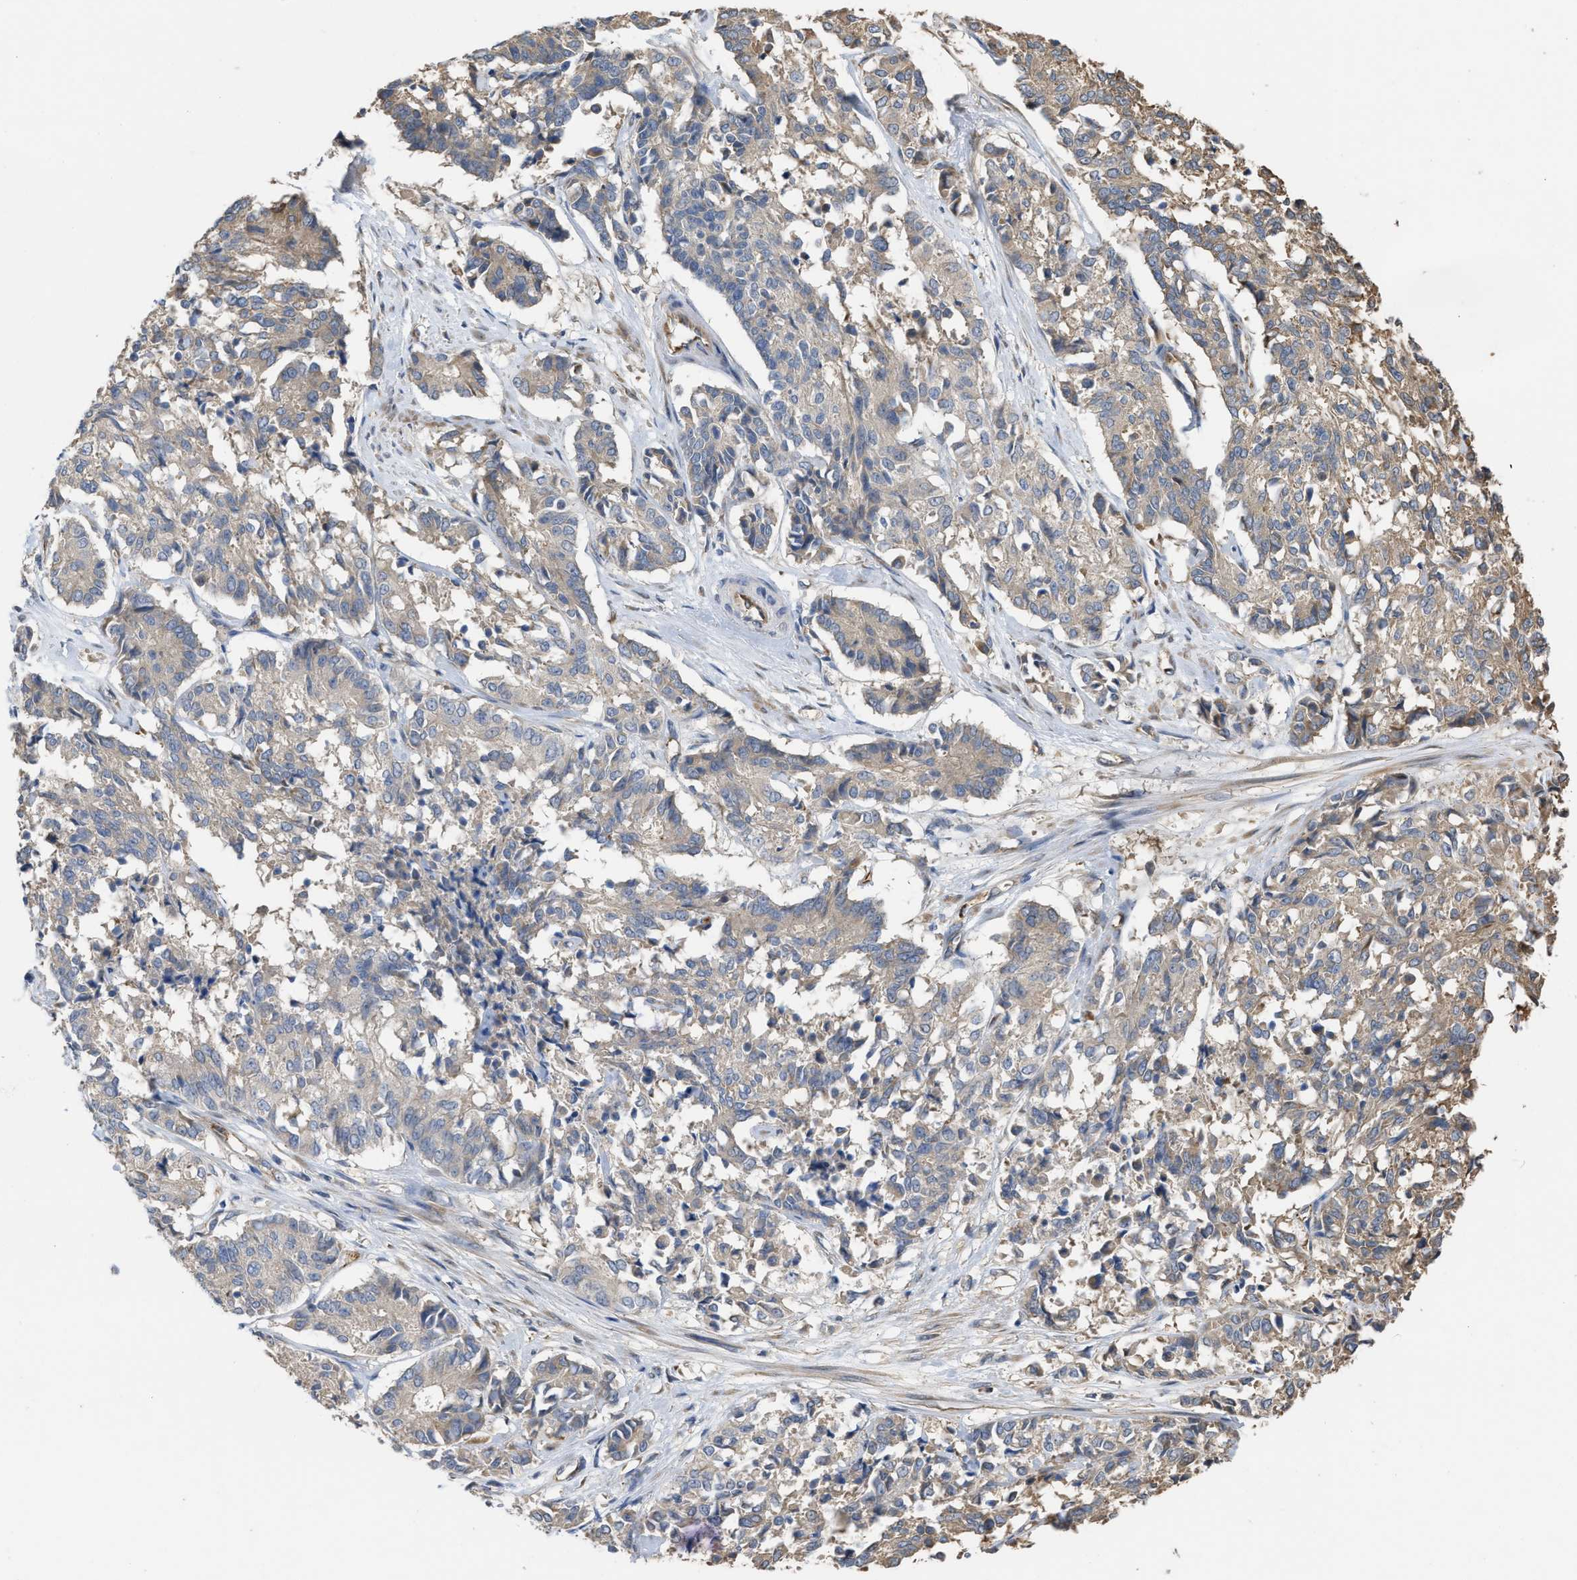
{"staining": {"intensity": "negative", "quantity": "none", "location": "none"}, "tissue": "cervical cancer", "cell_type": "Tumor cells", "image_type": "cancer", "snomed": [{"axis": "morphology", "description": "Squamous cell carcinoma, NOS"}, {"axis": "topography", "description": "Cervix"}], "caption": "IHC histopathology image of neoplastic tissue: human cervical cancer stained with DAB (3,3'-diaminobenzidine) reveals no significant protein expression in tumor cells.", "gene": "SLC4A11", "patient": {"sex": "female", "age": 35}}